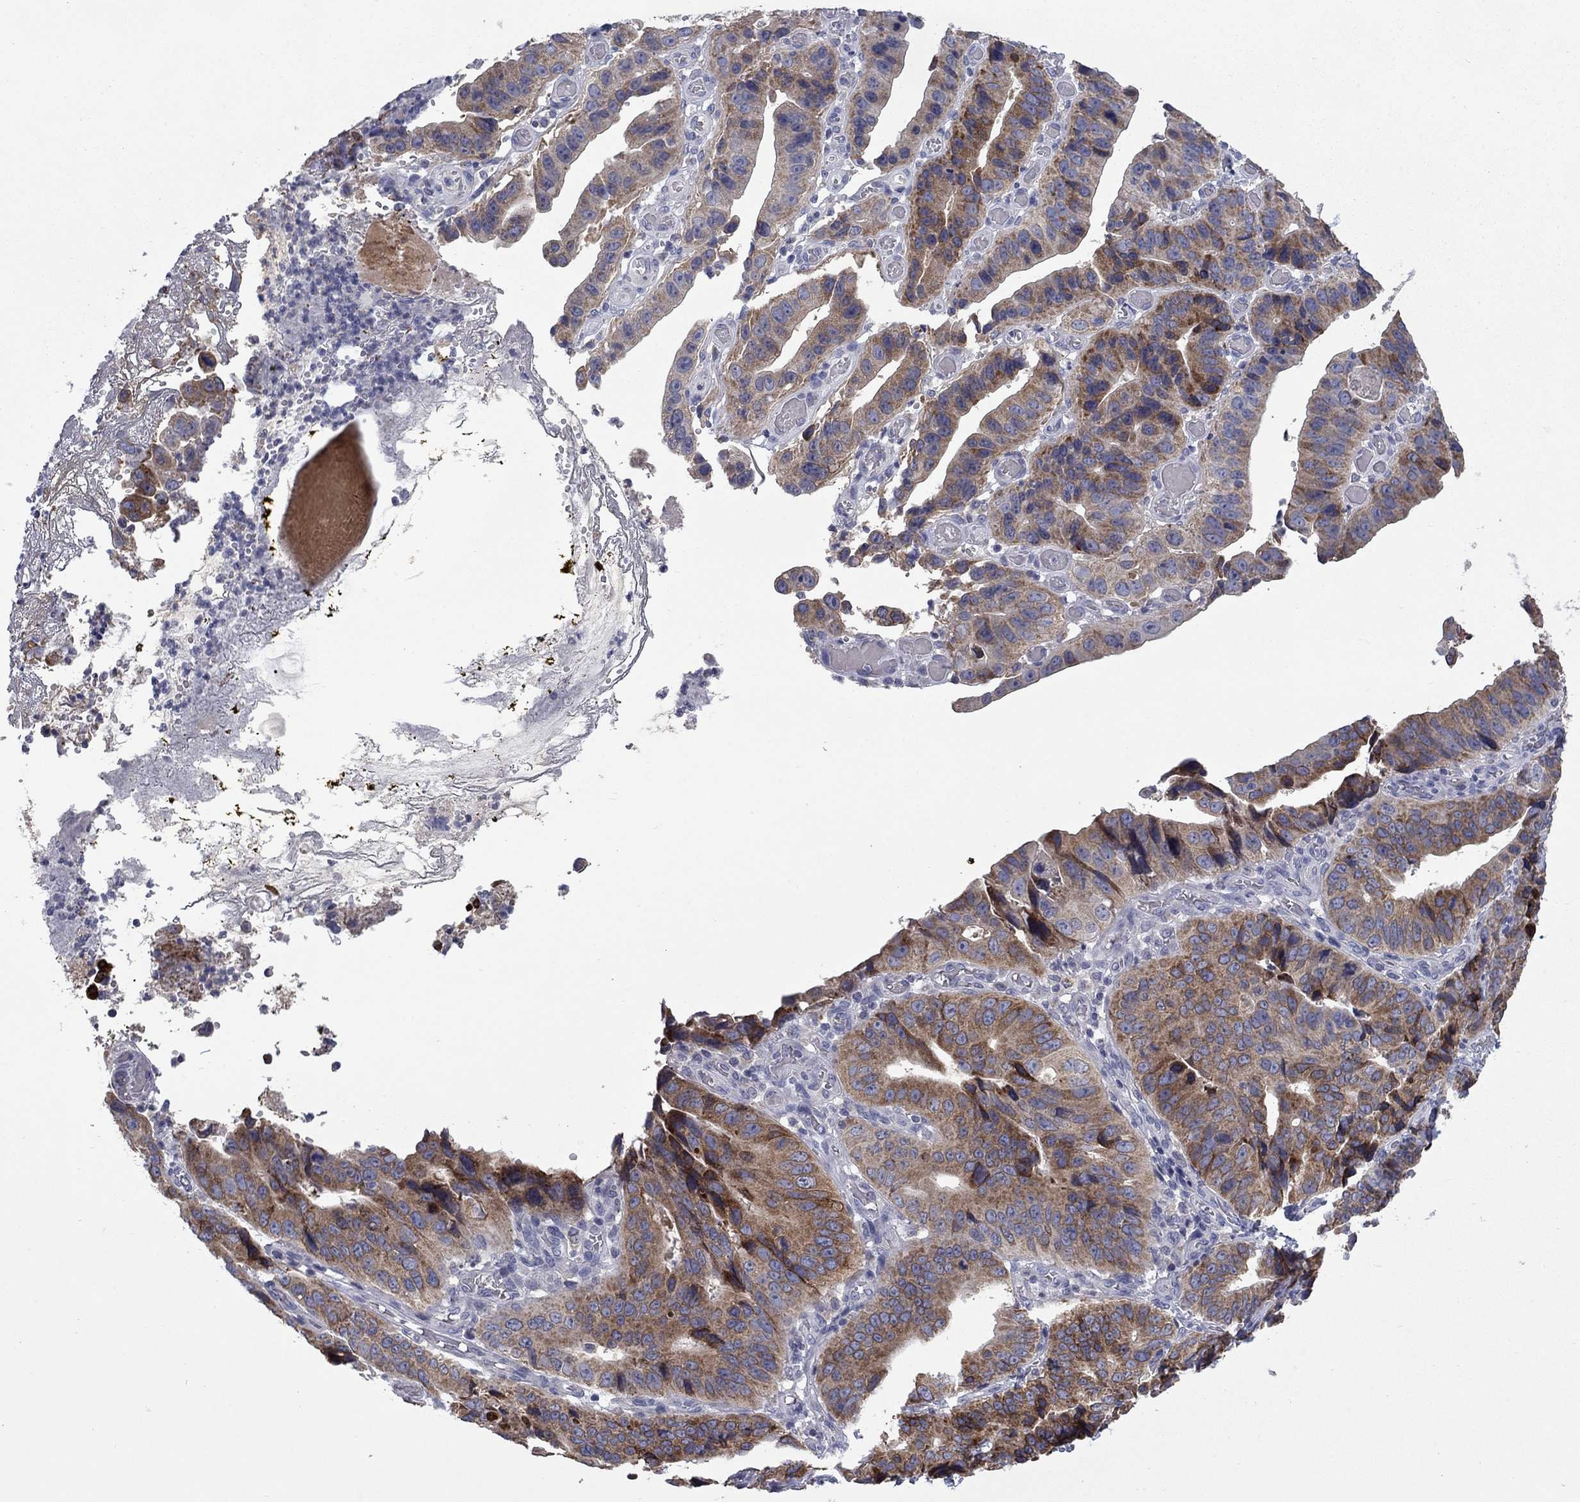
{"staining": {"intensity": "moderate", "quantity": ">75%", "location": "cytoplasmic/membranous"}, "tissue": "stomach cancer", "cell_type": "Tumor cells", "image_type": "cancer", "snomed": [{"axis": "morphology", "description": "Adenocarcinoma, NOS"}, {"axis": "topography", "description": "Stomach"}], "caption": "The image displays a brown stain indicating the presence of a protein in the cytoplasmic/membranous of tumor cells in stomach adenocarcinoma. (DAB IHC, brown staining for protein, blue staining for nuclei).", "gene": "FRK", "patient": {"sex": "male", "age": 84}}